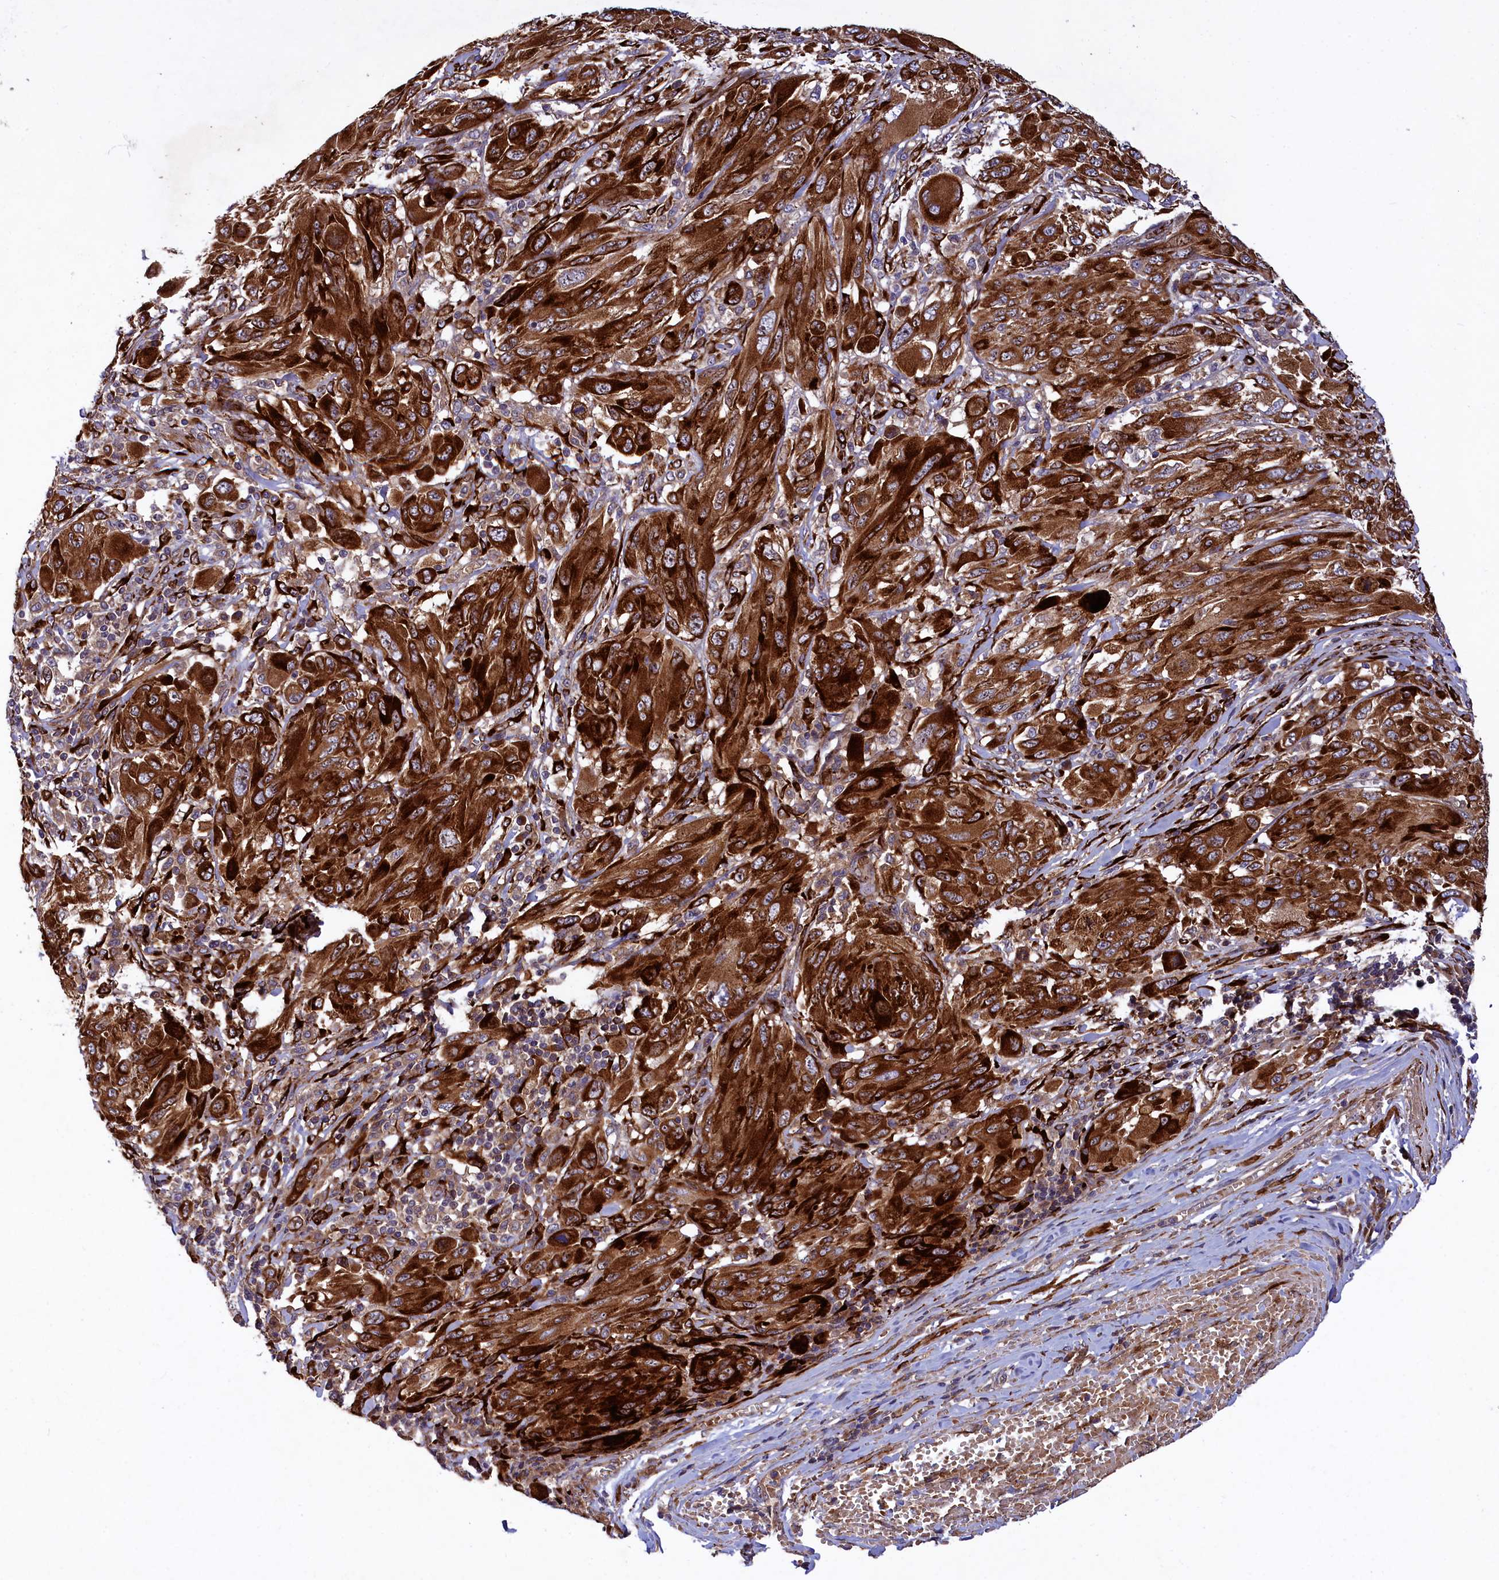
{"staining": {"intensity": "strong", "quantity": ">75%", "location": "cytoplasmic/membranous"}, "tissue": "melanoma", "cell_type": "Tumor cells", "image_type": "cancer", "snomed": [{"axis": "morphology", "description": "Malignant melanoma, NOS"}, {"axis": "topography", "description": "Skin"}], "caption": "Strong cytoplasmic/membranous expression is identified in approximately >75% of tumor cells in malignant melanoma.", "gene": "ARRDC4", "patient": {"sex": "female", "age": 91}}